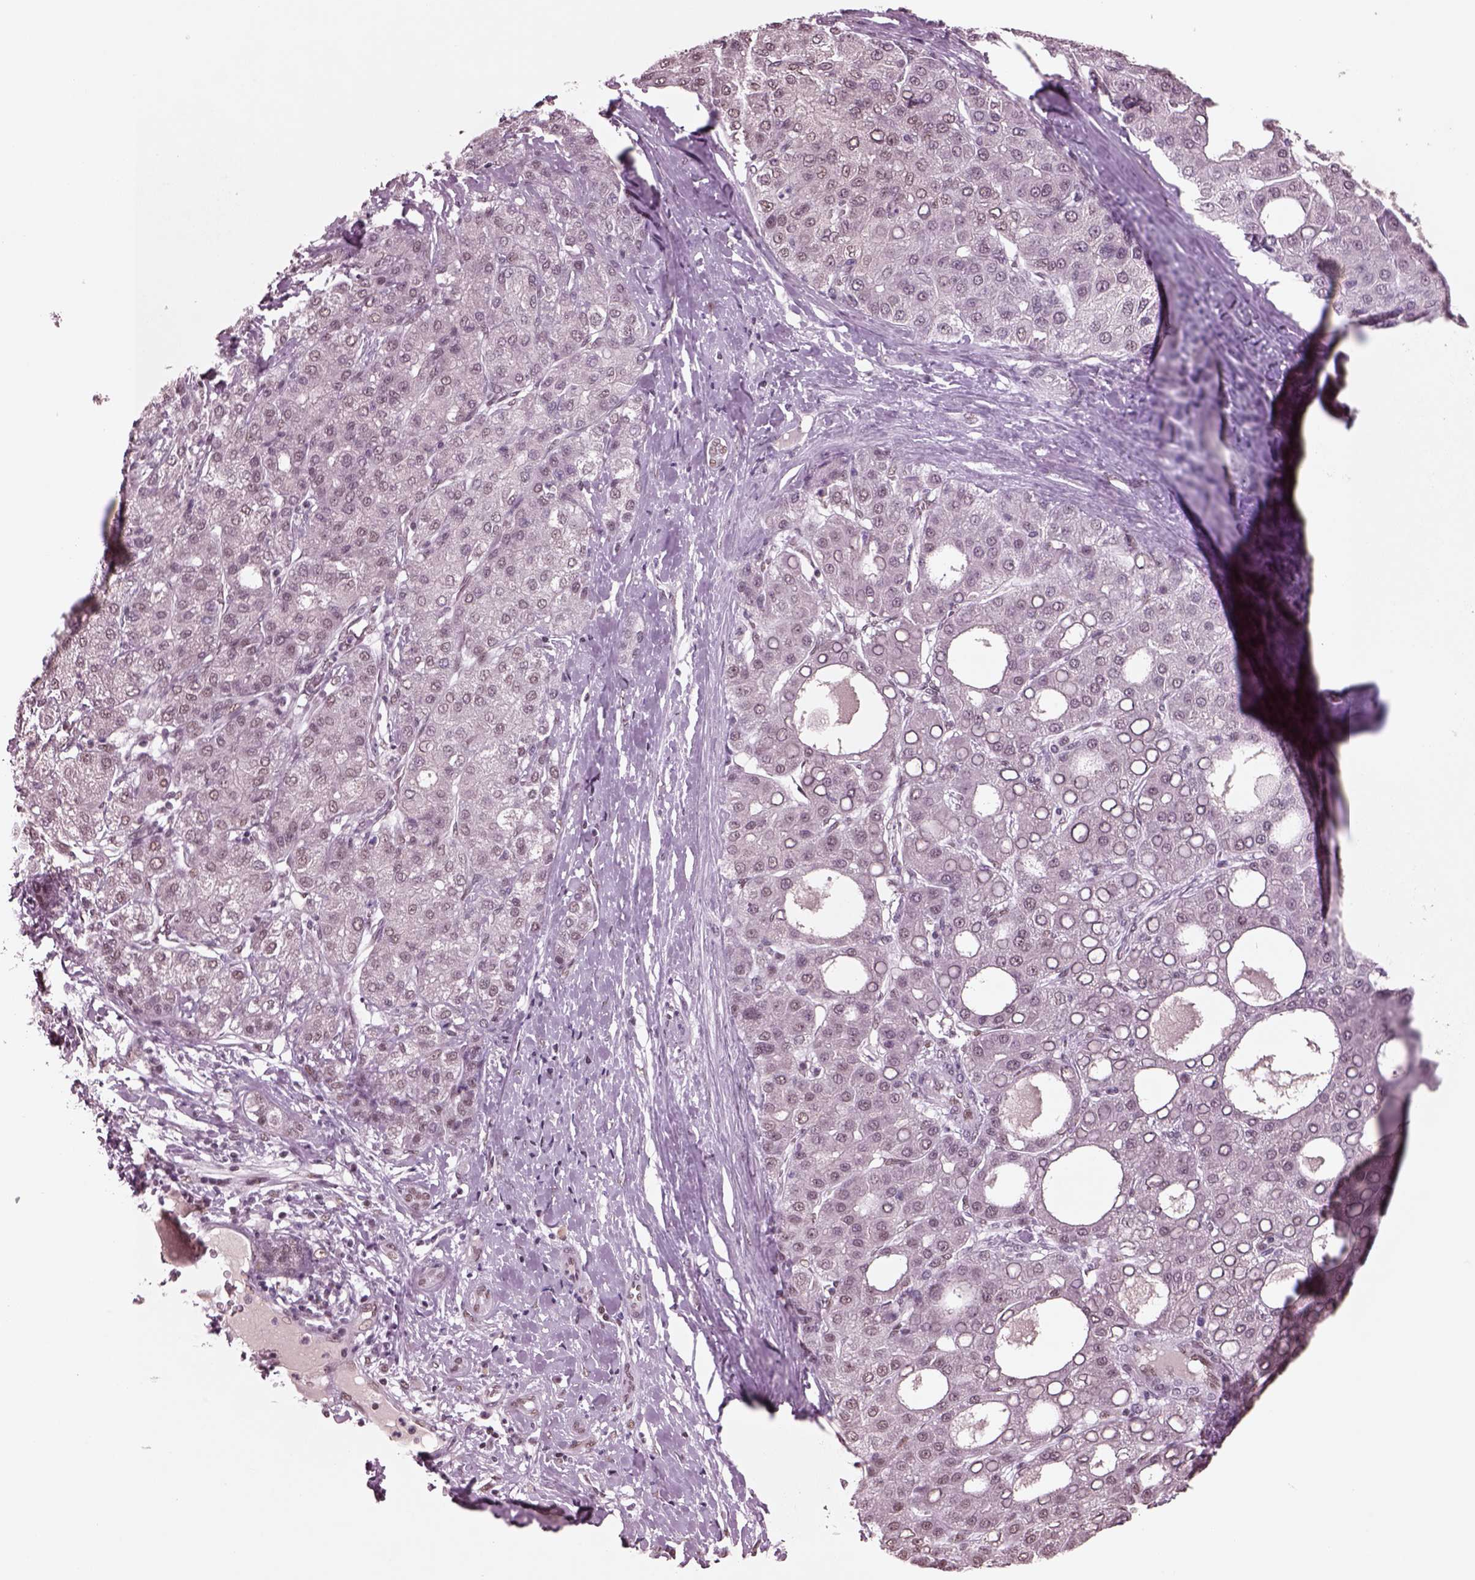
{"staining": {"intensity": "negative", "quantity": "none", "location": "none"}, "tissue": "liver cancer", "cell_type": "Tumor cells", "image_type": "cancer", "snomed": [{"axis": "morphology", "description": "Carcinoma, Hepatocellular, NOS"}, {"axis": "topography", "description": "Liver"}], "caption": "An IHC photomicrograph of liver hepatocellular carcinoma is shown. There is no staining in tumor cells of liver hepatocellular carcinoma.", "gene": "SEPHS1", "patient": {"sex": "male", "age": 65}}